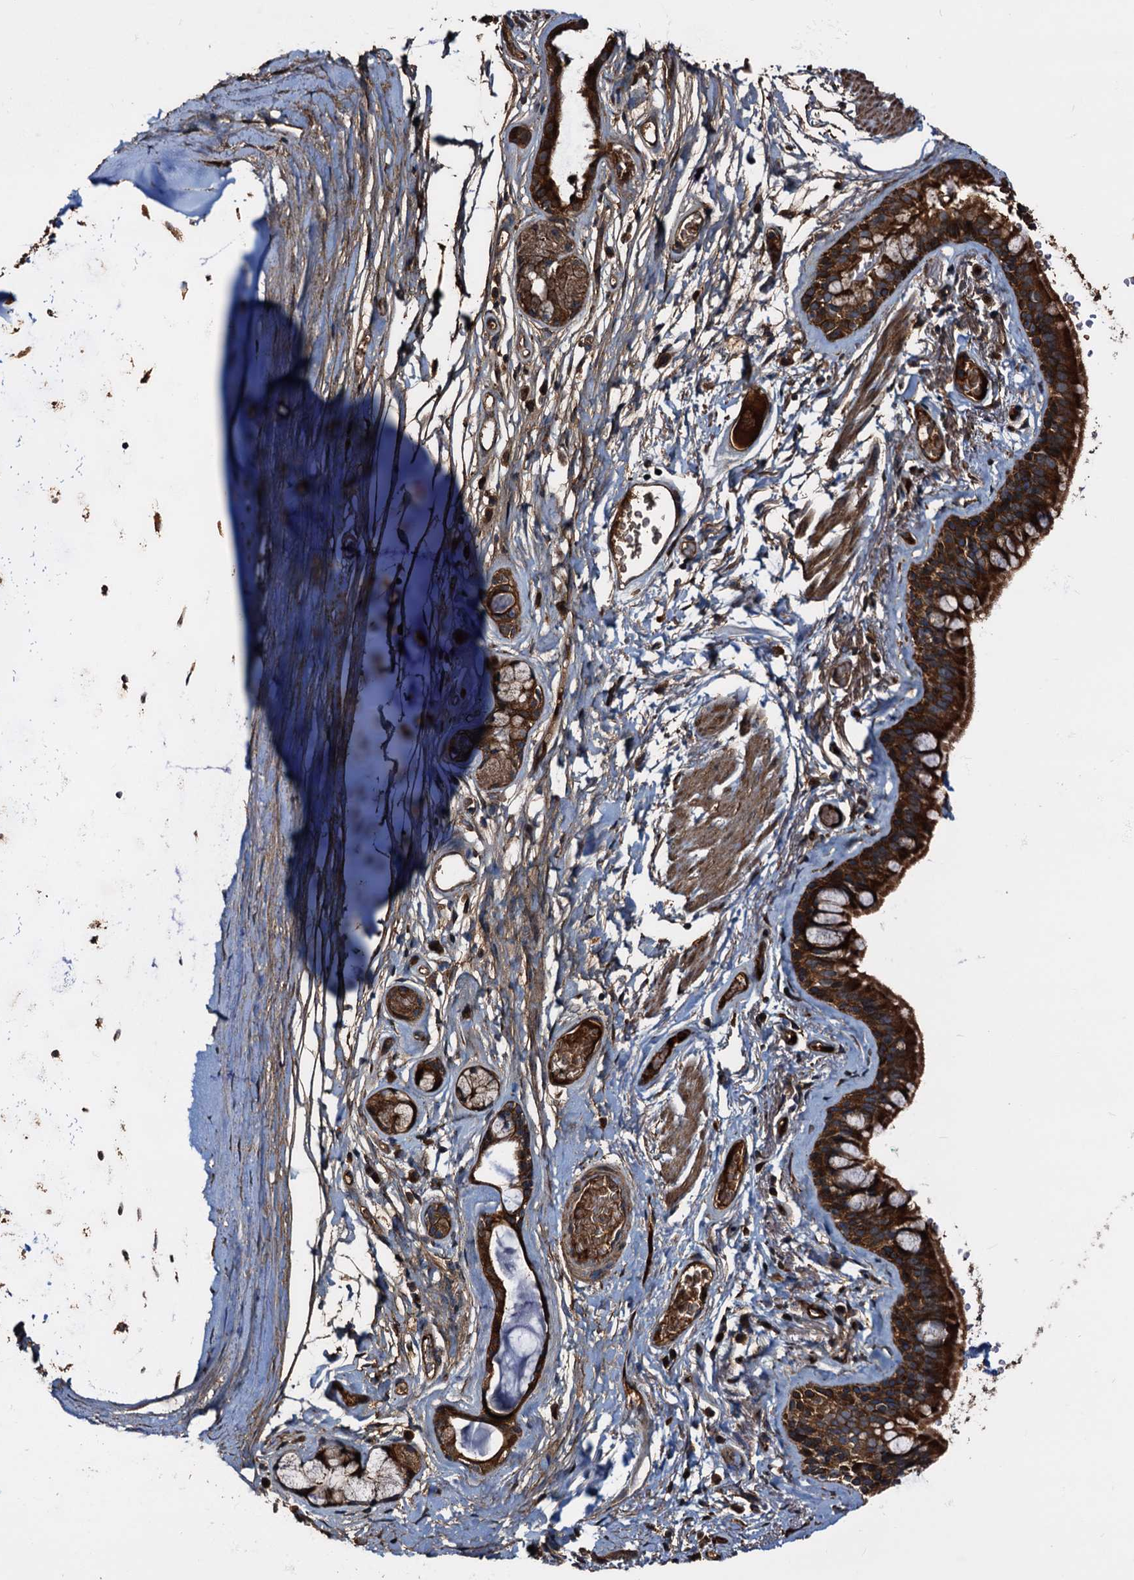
{"staining": {"intensity": "strong", "quantity": ">75%", "location": "cytoplasmic/membranous"}, "tissue": "bronchus", "cell_type": "Respiratory epithelial cells", "image_type": "normal", "snomed": [{"axis": "morphology", "description": "Normal tissue, NOS"}, {"axis": "topography", "description": "Cartilage tissue"}], "caption": "Strong cytoplasmic/membranous protein positivity is present in about >75% of respiratory epithelial cells in bronchus.", "gene": "PEX5", "patient": {"sex": "male", "age": 63}}